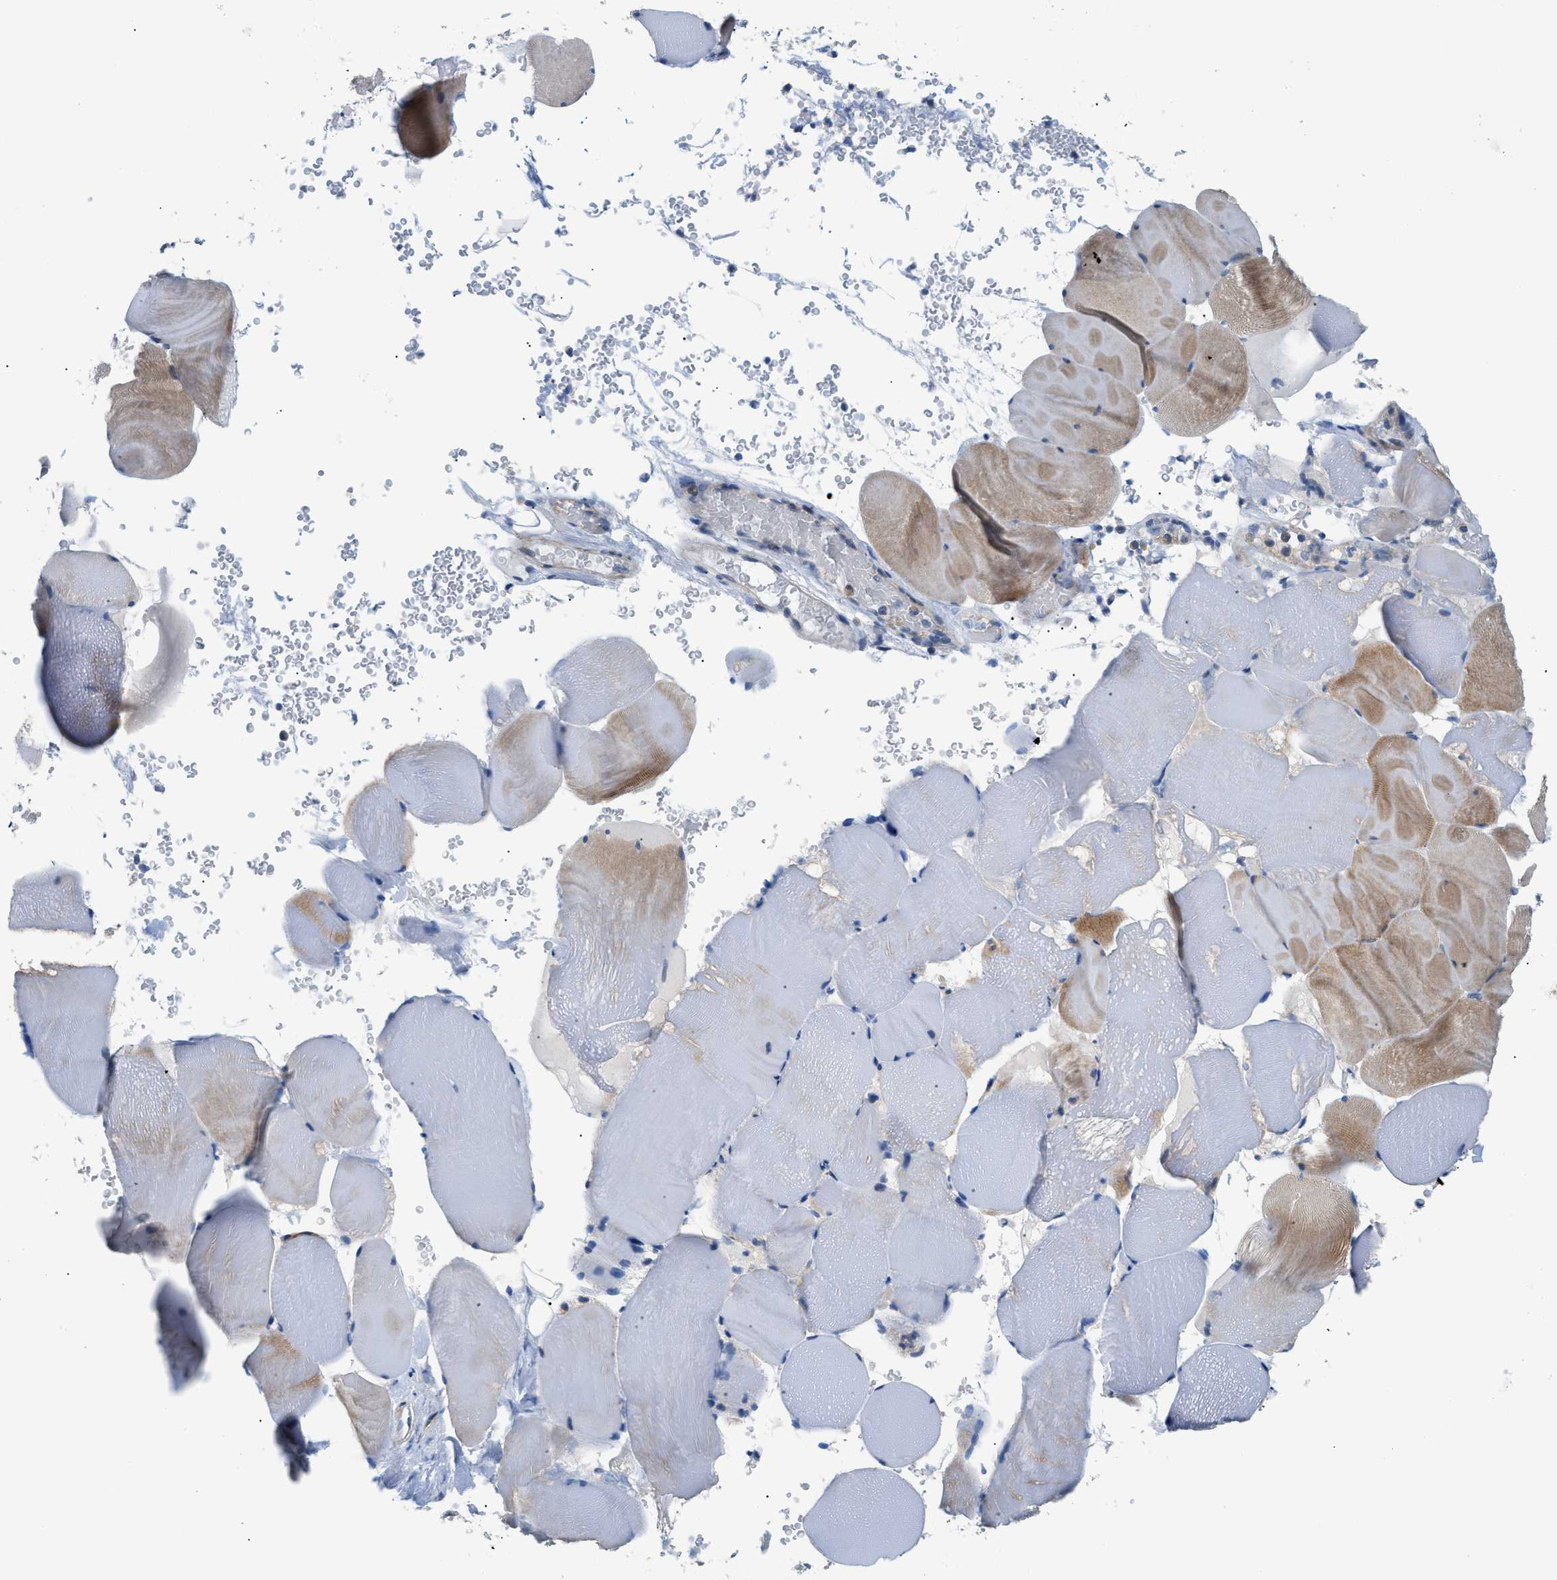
{"staining": {"intensity": "moderate", "quantity": "<25%", "location": "cytoplasmic/membranous"}, "tissue": "skeletal muscle", "cell_type": "Myocytes", "image_type": "normal", "snomed": [{"axis": "morphology", "description": "Normal tissue, NOS"}, {"axis": "topography", "description": "Skeletal muscle"}], "caption": "Immunohistochemical staining of normal human skeletal muscle displays low levels of moderate cytoplasmic/membranous expression in about <25% of myocytes. Ihc stains the protein of interest in brown and the nuclei are stained blue.", "gene": "FDCSP", "patient": {"sex": "male", "age": 62}}